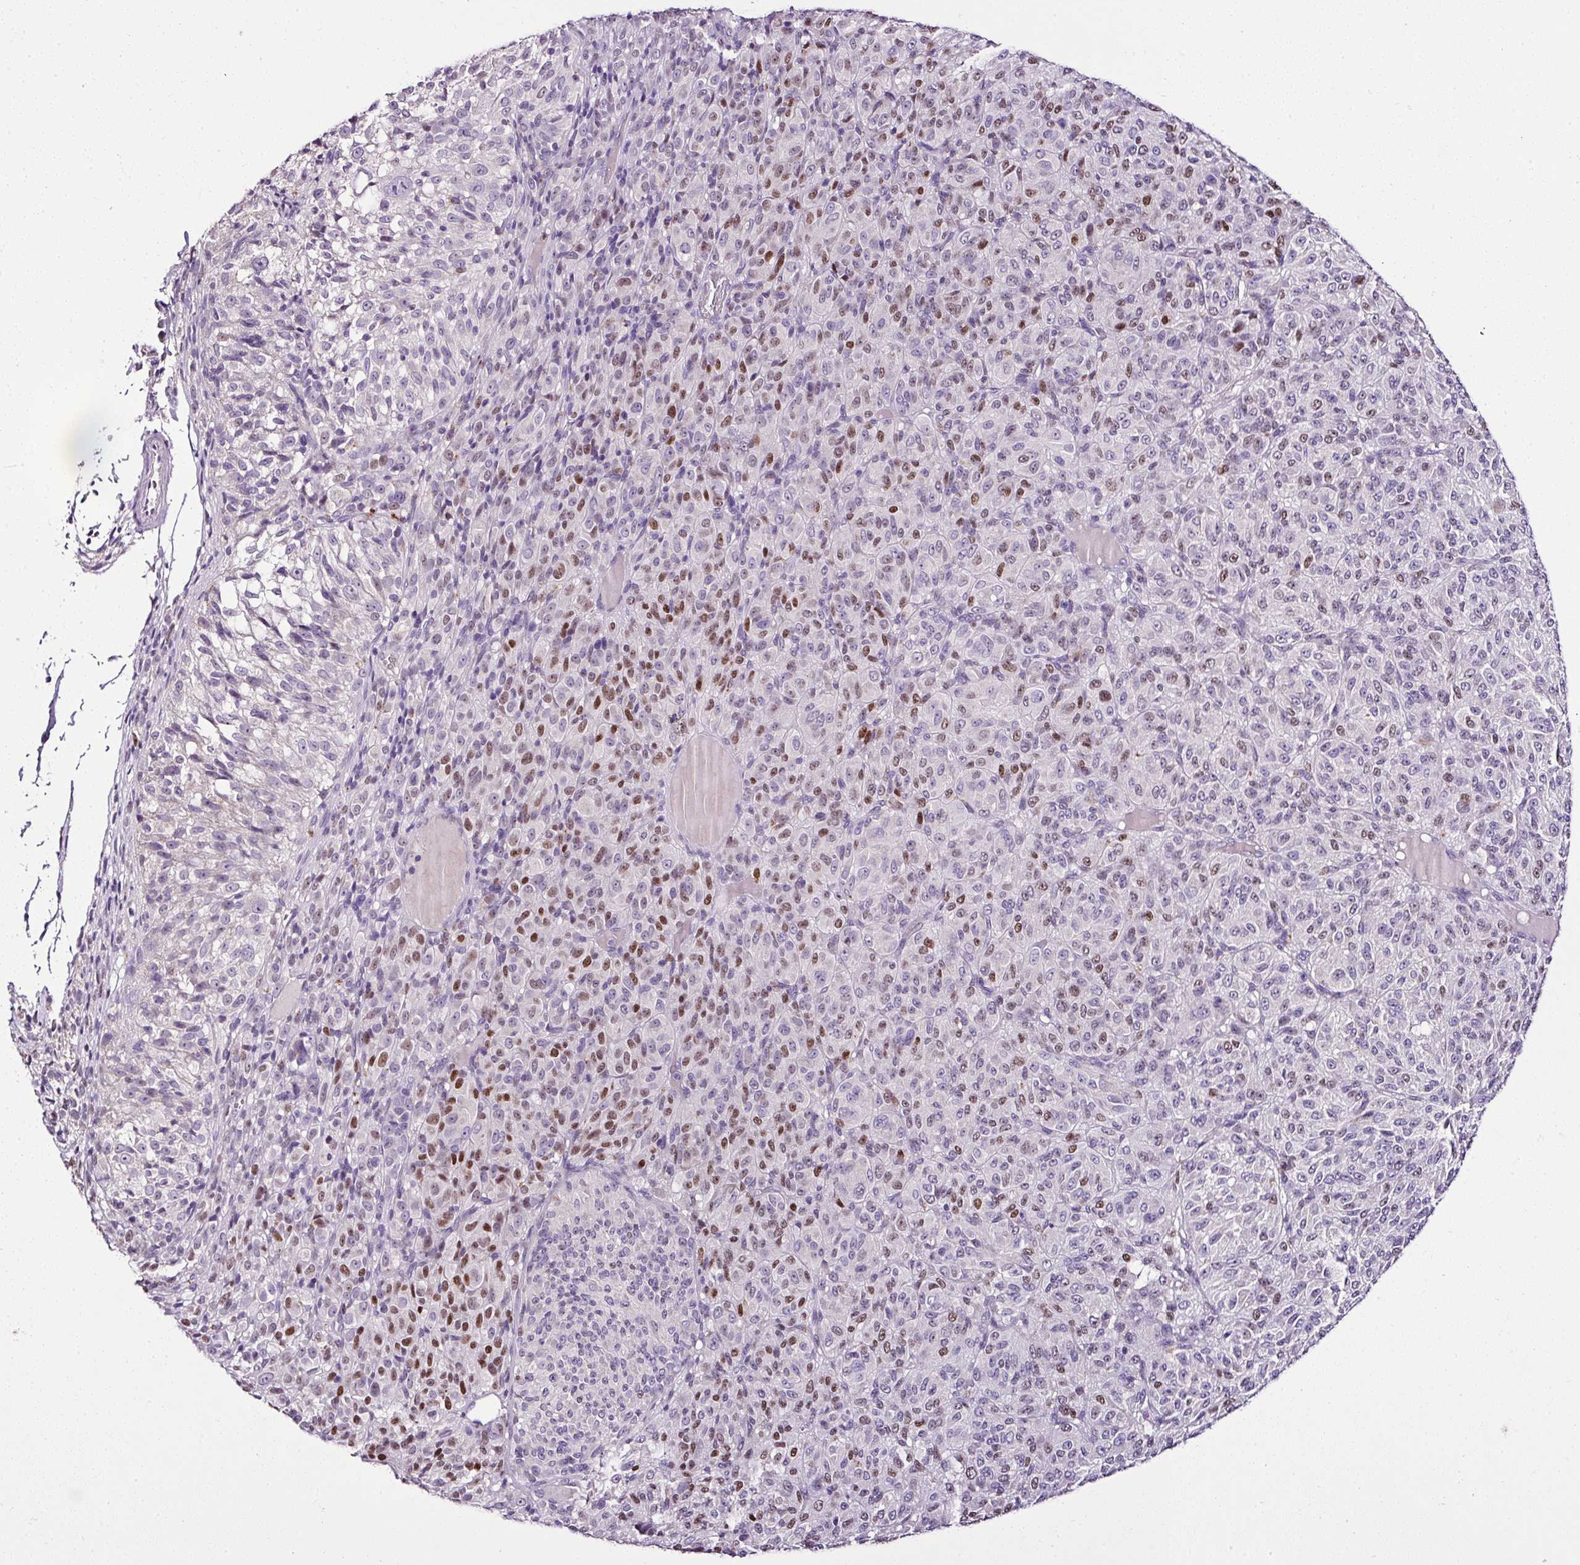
{"staining": {"intensity": "moderate", "quantity": "25%-75%", "location": "nuclear"}, "tissue": "melanoma", "cell_type": "Tumor cells", "image_type": "cancer", "snomed": [{"axis": "morphology", "description": "Malignant melanoma, Metastatic site"}, {"axis": "topography", "description": "Brain"}], "caption": "Malignant melanoma (metastatic site) stained with a brown dye exhibits moderate nuclear positive expression in approximately 25%-75% of tumor cells.", "gene": "ESR1", "patient": {"sex": "female", "age": 56}}